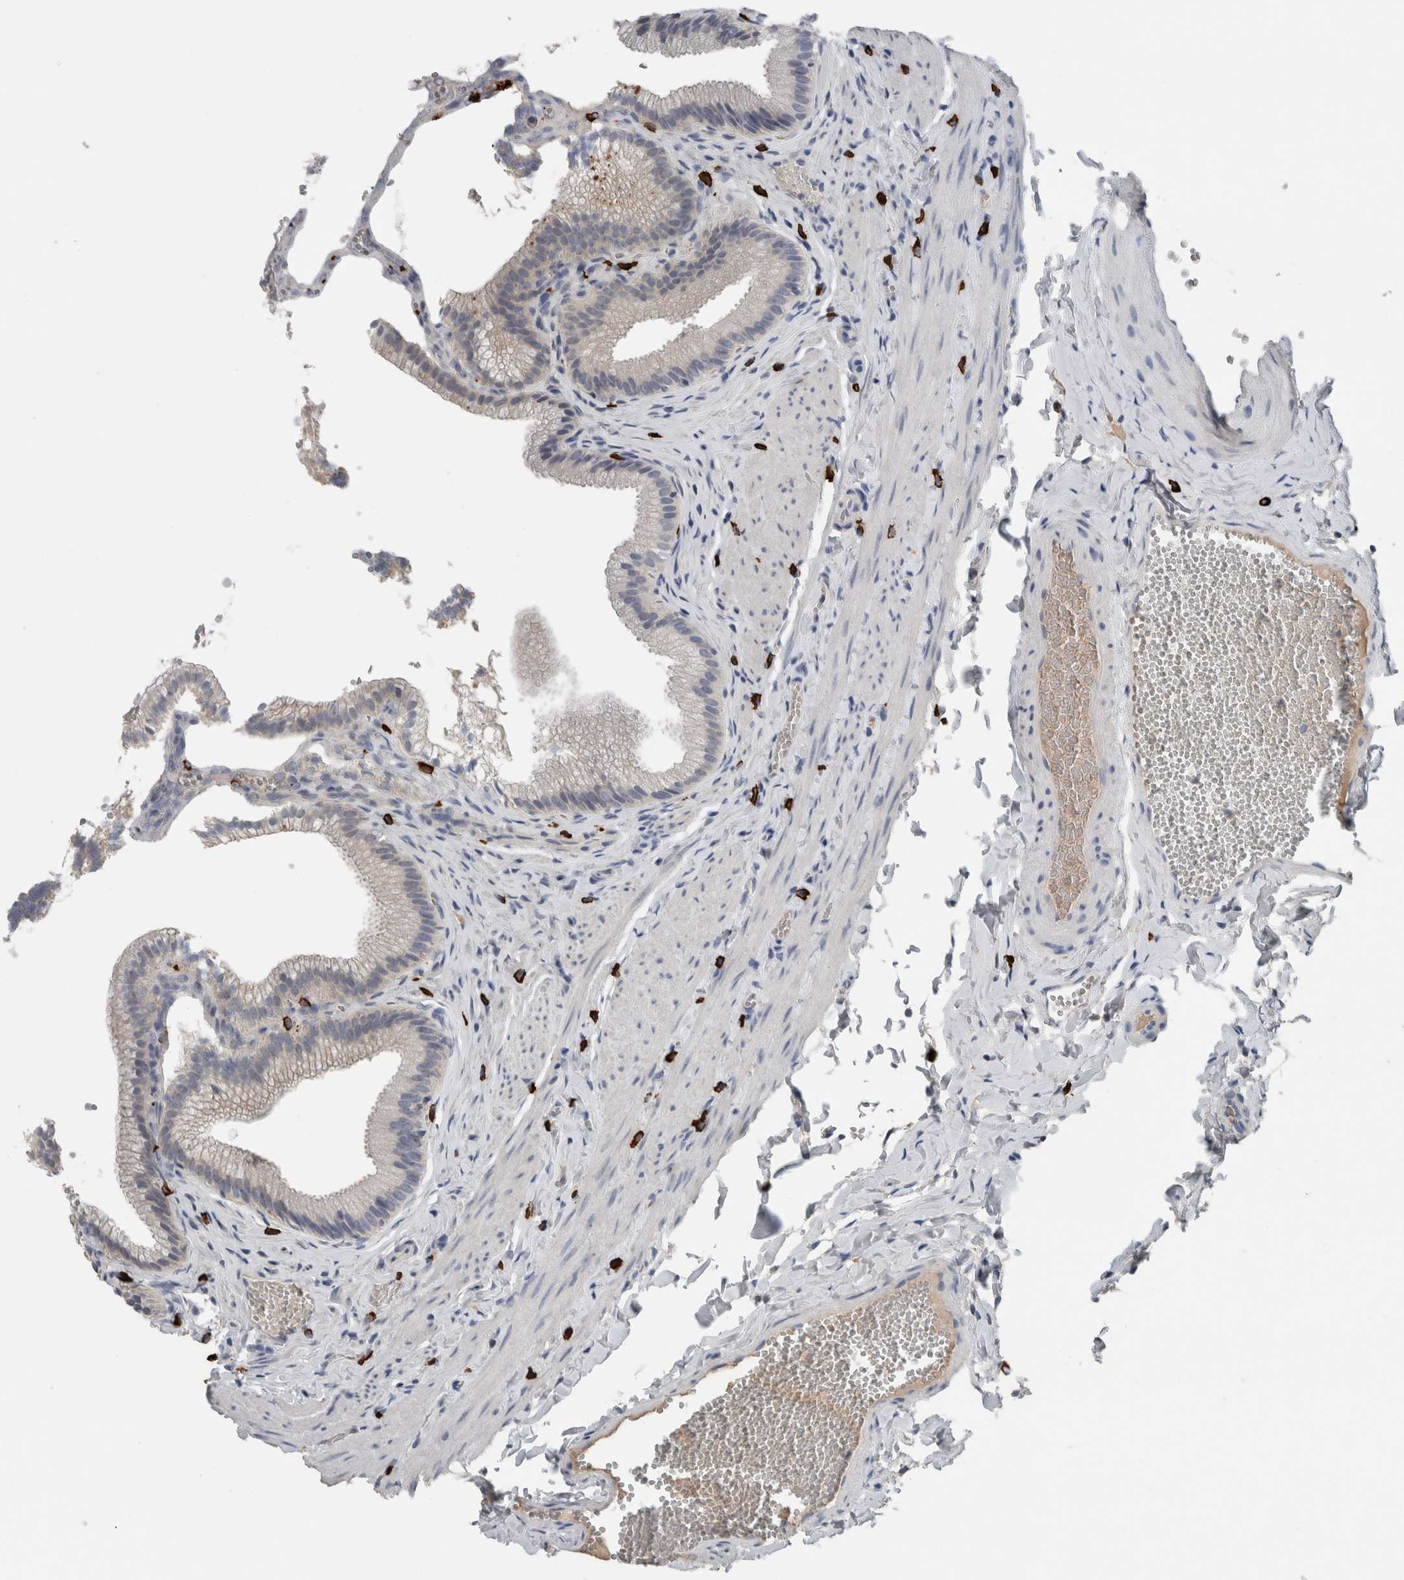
{"staining": {"intensity": "negative", "quantity": "none", "location": "none"}, "tissue": "gallbladder", "cell_type": "Glandular cells", "image_type": "normal", "snomed": [{"axis": "morphology", "description": "Normal tissue, NOS"}, {"axis": "topography", "description": "Gallbladder"}], "caption": "An immunohistochemistry image of unremarkable gallbladder is shown. There is no staining in glandular cells of gallbladder.", "gene": "CRNN", "patient": {"sex": "male", "age": 38}}